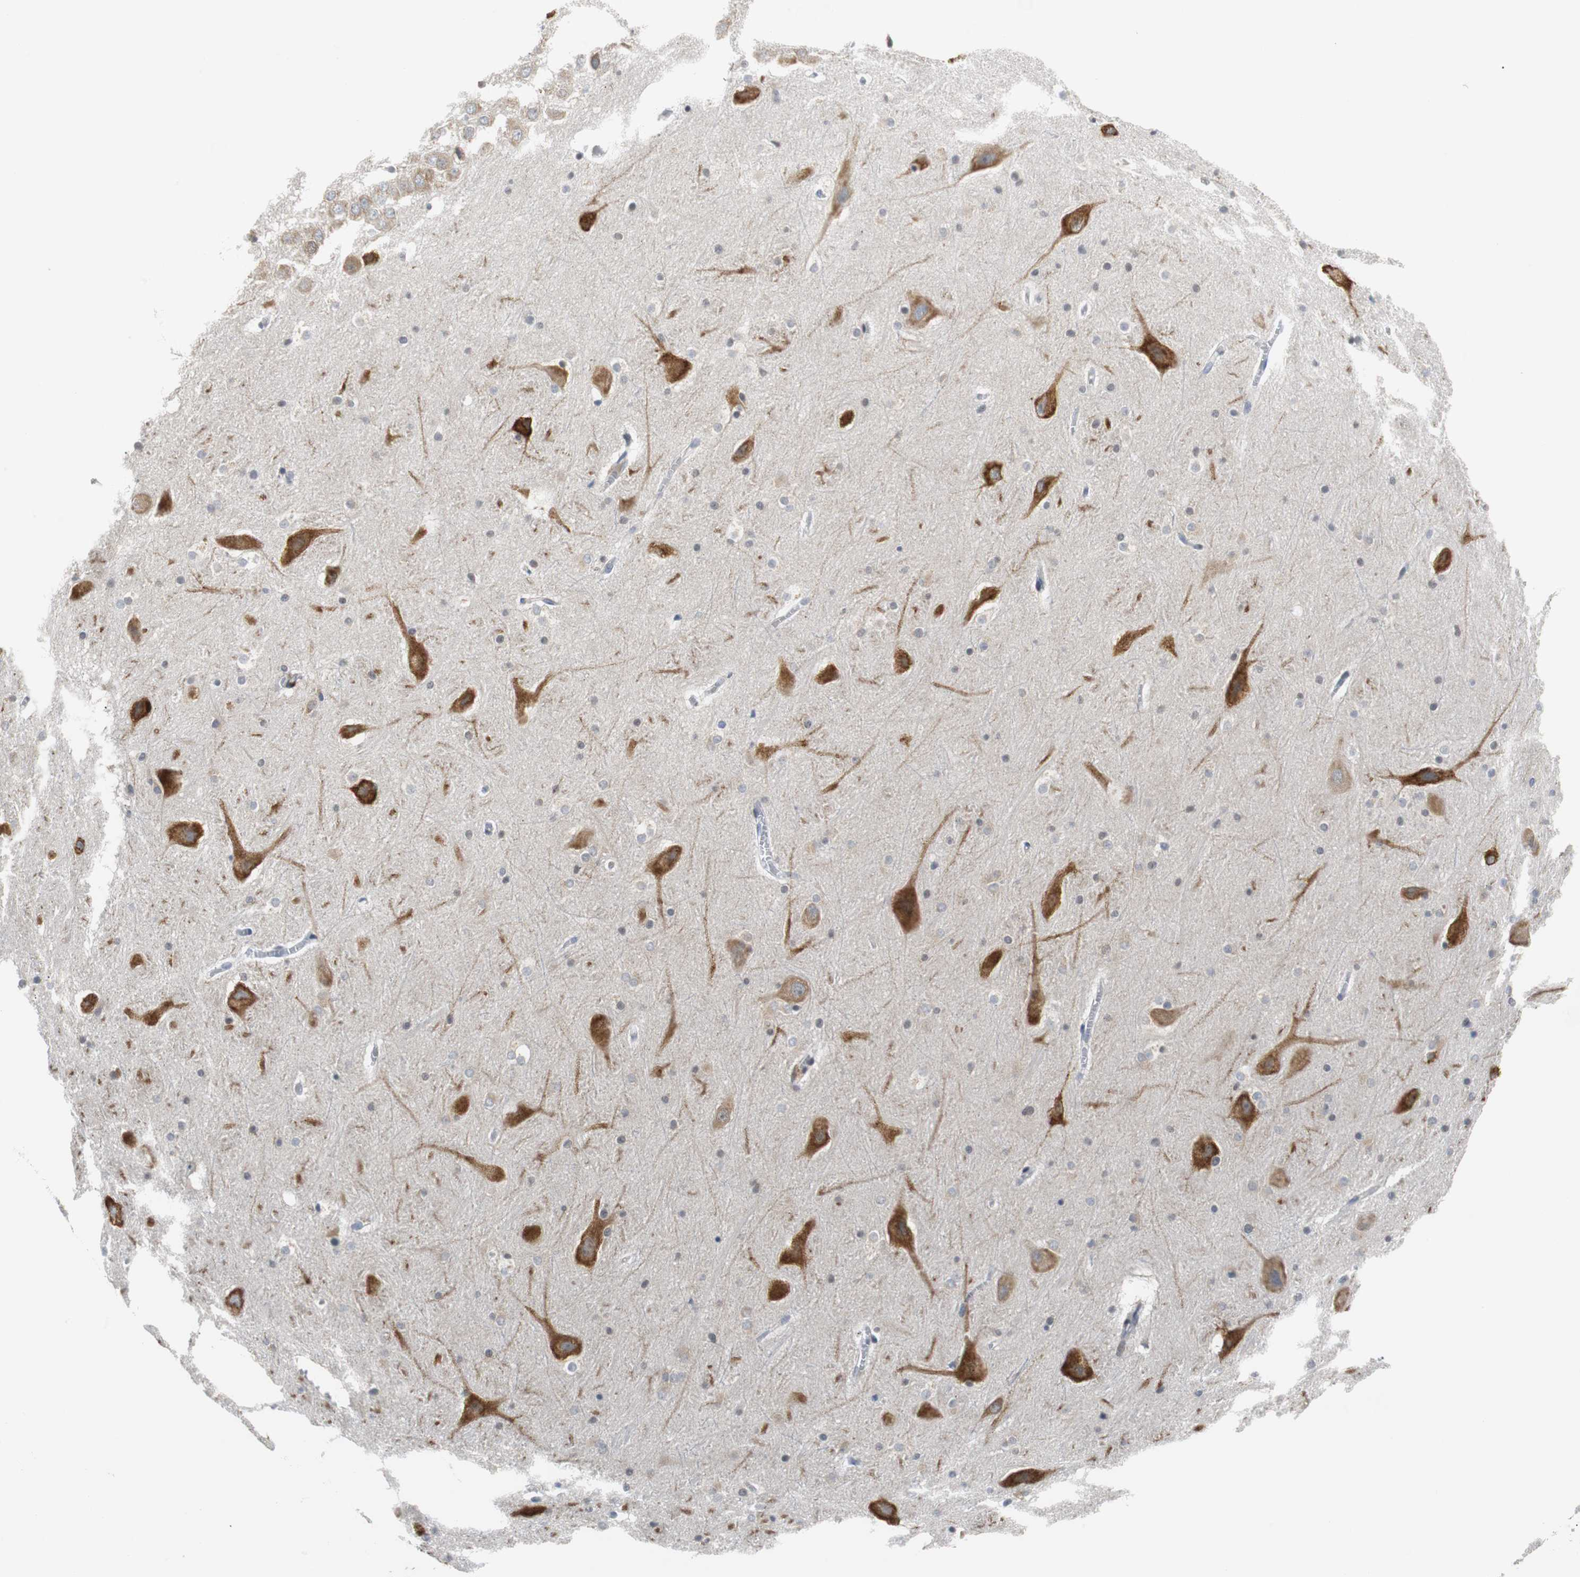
{"staining": {"intensity": "moderate", "quantity": "25%-75%", "location": "nuclear"}, "tissue": "hippocampus", "cell_type": "Glial cells", "image_type": "normal", "snomed": [{"axis": "morphology", "description": "Normal tissue, NOS"}, {"axis": "topography", "description": "Hippocampus"}], "caption": "IHC image of benign human hippocampus stained for a protein (brown), which exhibits medium levels of moderate nuclear expression in about 25%-75% of glial cells.", "gene": "SIRT1", "patient": {"sex": "male", "age": 45}}